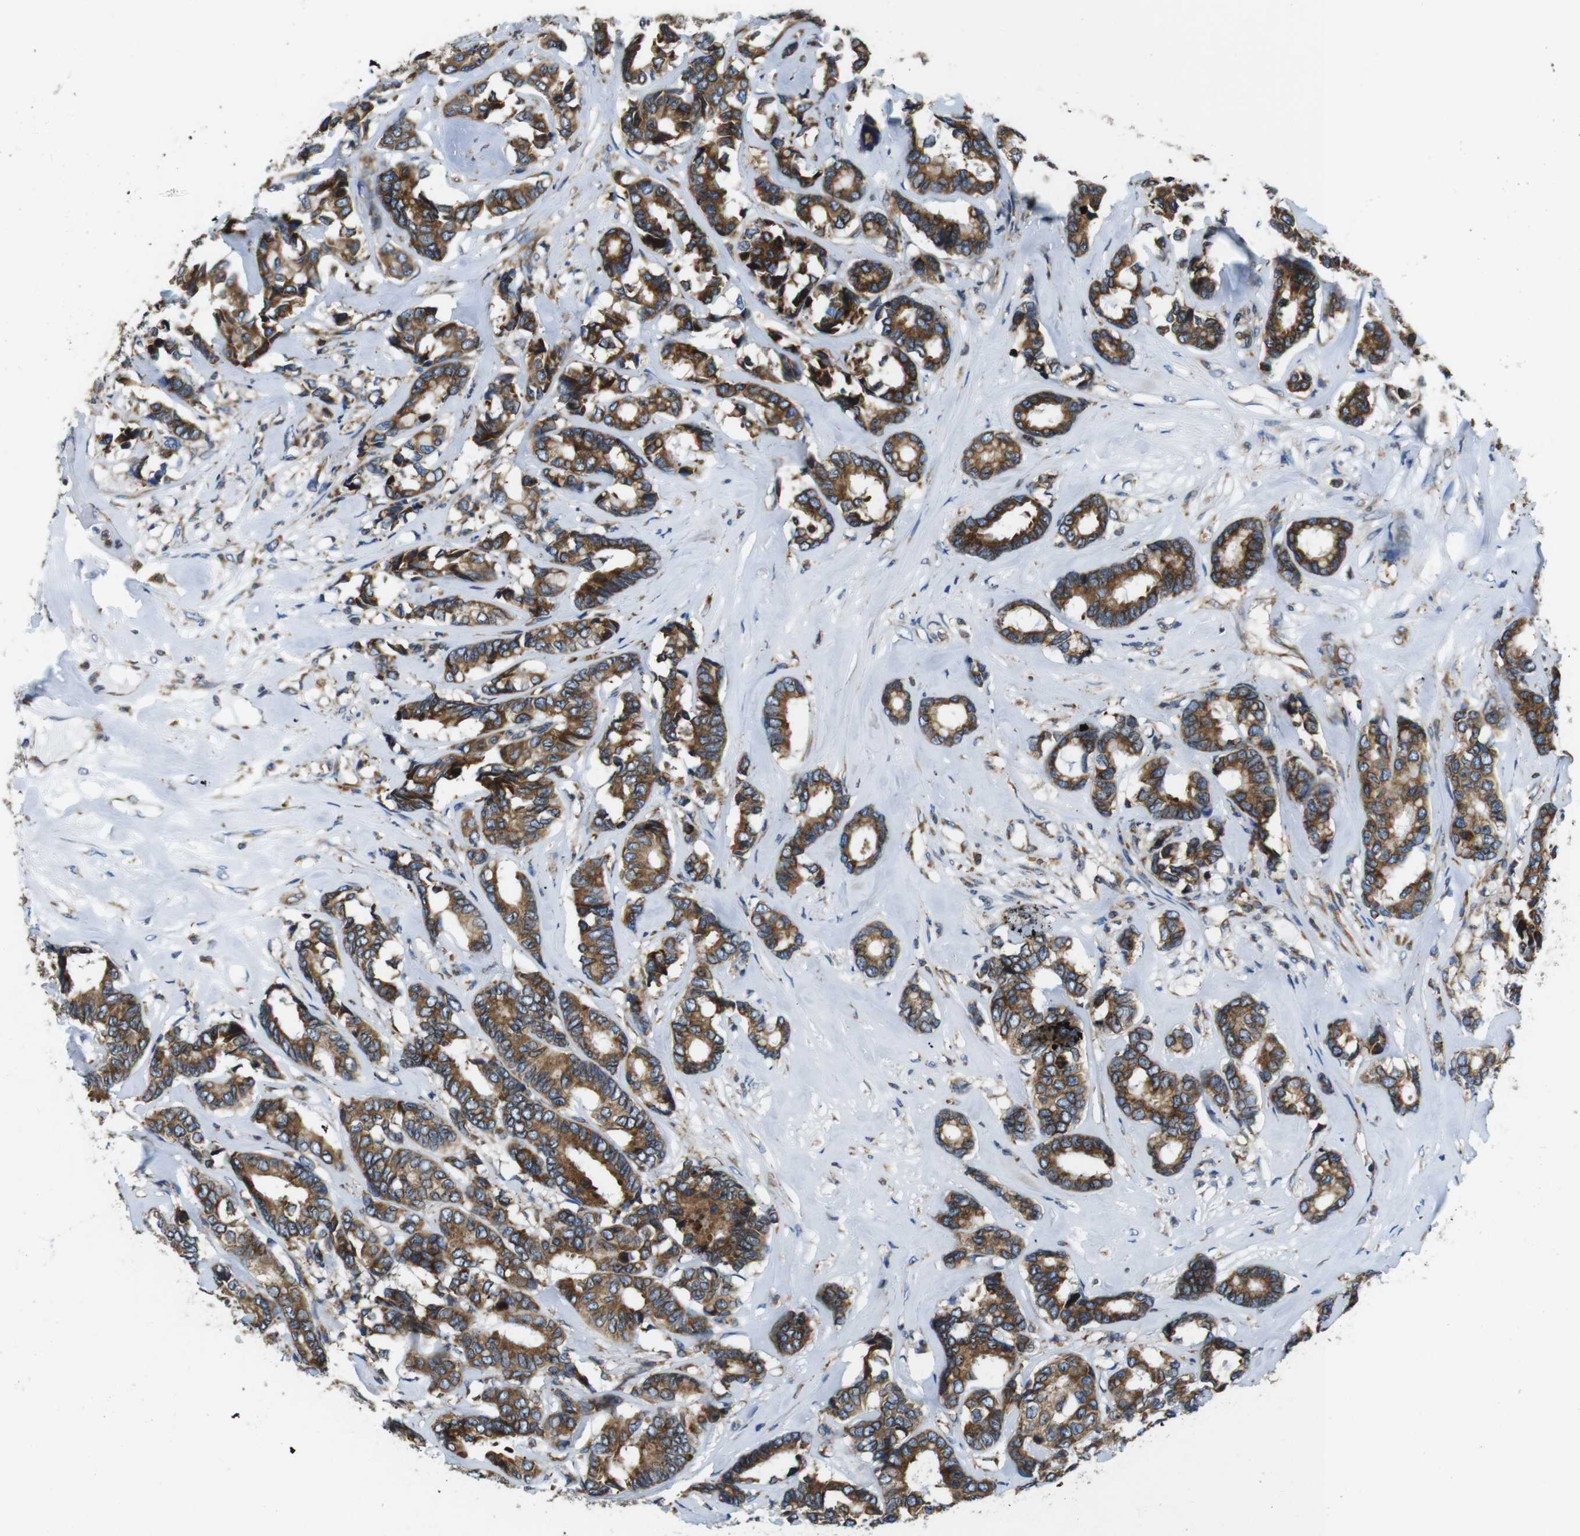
{"staining": {"intensity": "strong", "quantity": ">75%", "location": "cytoplasmic/membranous"}, "tissue": "breast cancer", "cell_type": "Tumor cells", "image_type": "cancer", "snomed": [{"axis": "morphology", "description": "Duct carcinoma"}, {"axis": "topography", "description": "Breast"}], "caption": "A brown stain shows strong cytoplasmic/membranous positivity of a protein in human breast infiltrating ductal carcinoma tumor cells.", "gene": "UGGT1", "patient": {"sex": "female", "age": 87}}